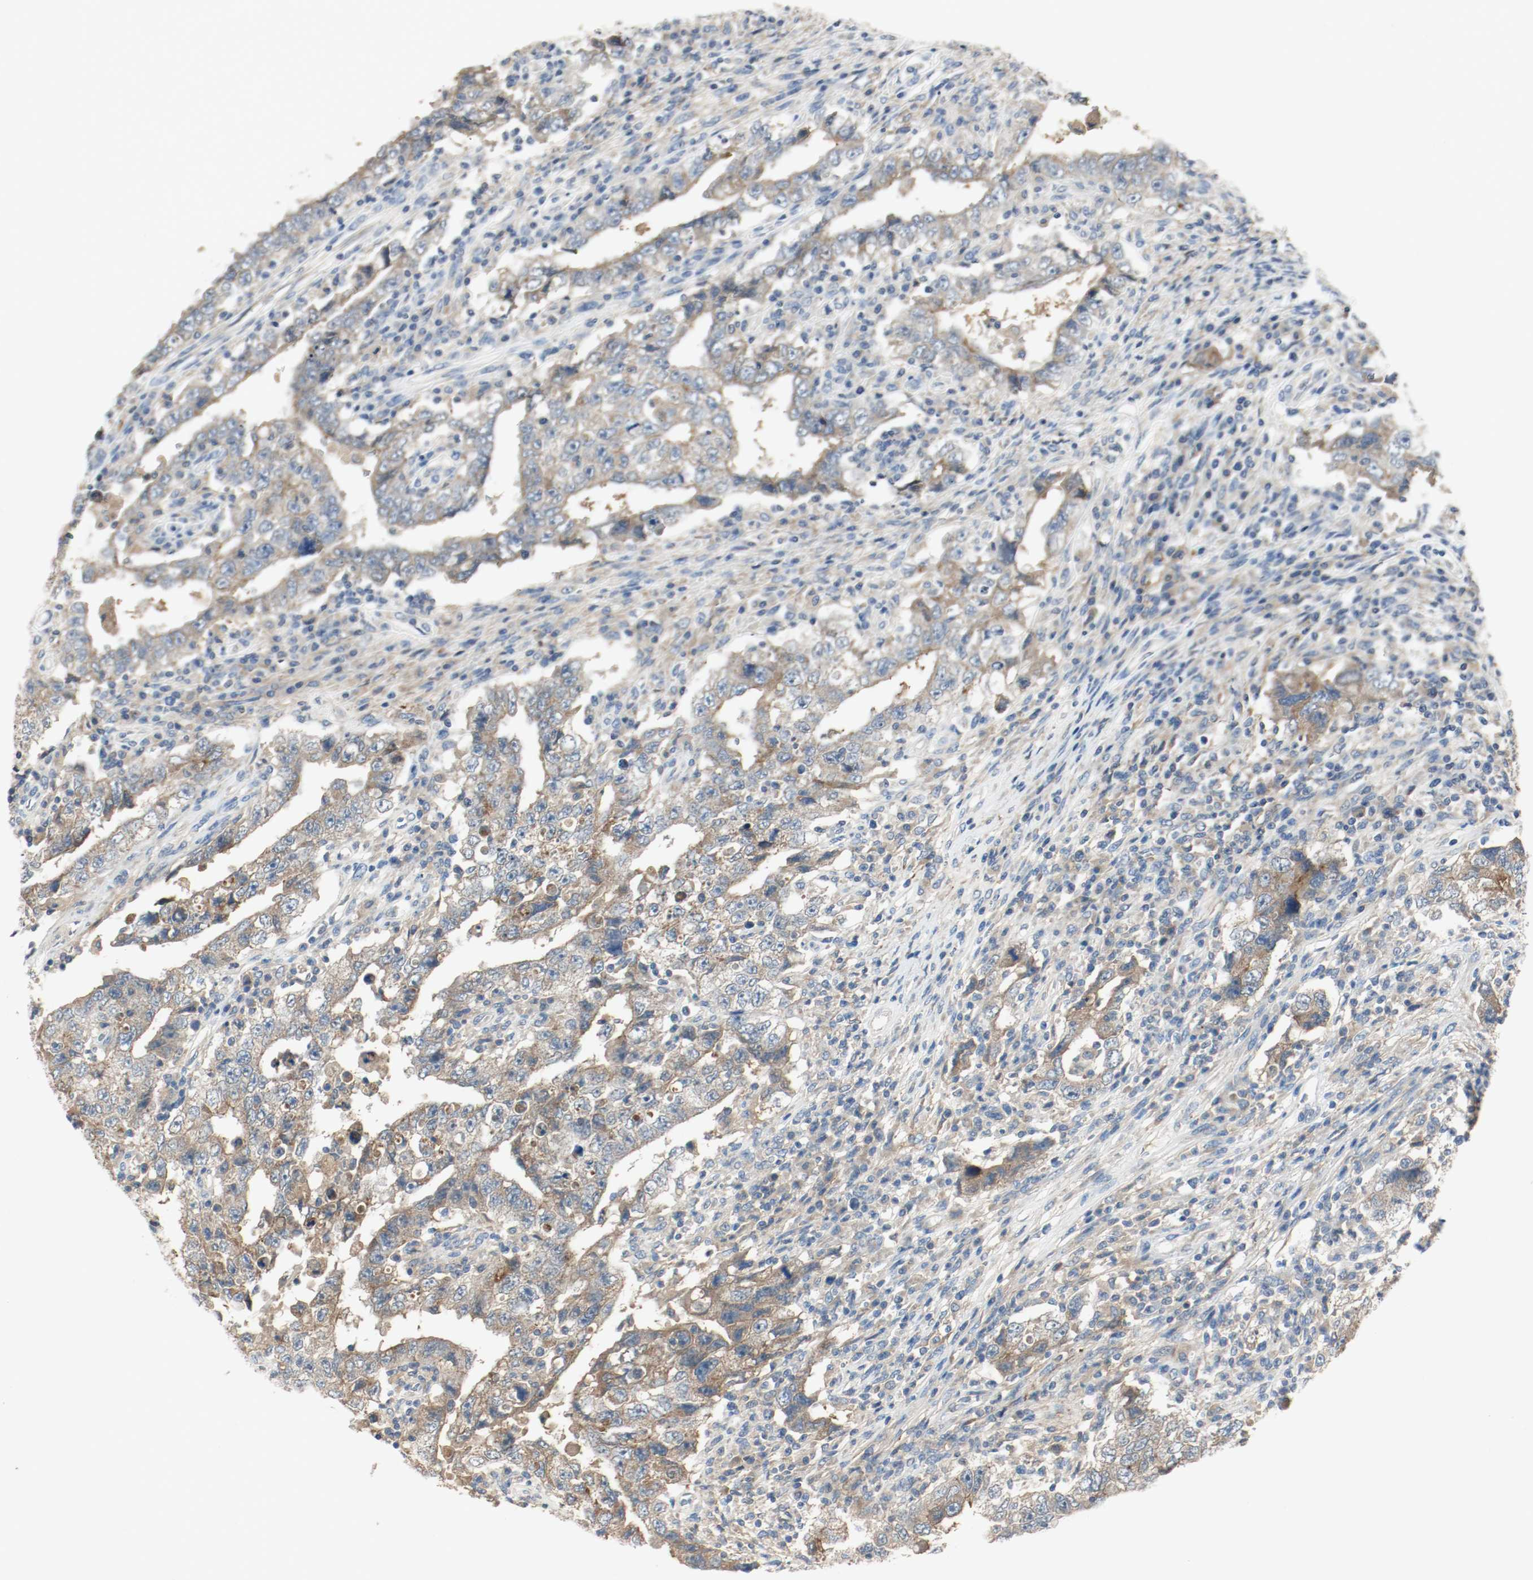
{"staining": {"intensity": "weak", "quantity": ">75%", "location": "cytoplasmic/membranous"}, "tissue": "testis cancer", "cell_type": "Tumor cells", "image_type": "cancer", "snomed": [{"axis": "morphology", "description": "Carcinoma, Embryonal, NOS"}, {"axis": "topography", "description": "Testis"}], "caption": "Embryonal carcinoma (testis) was stained to show a protein in brown. There is low levels of weak cytoplasmic/membranous positivity in about >75% of tumor cells. (Brightfield microscopy of DAB IHC at high magnification).", "gene": "MELTF", "patient": {"sex": "male", "age": 26}}